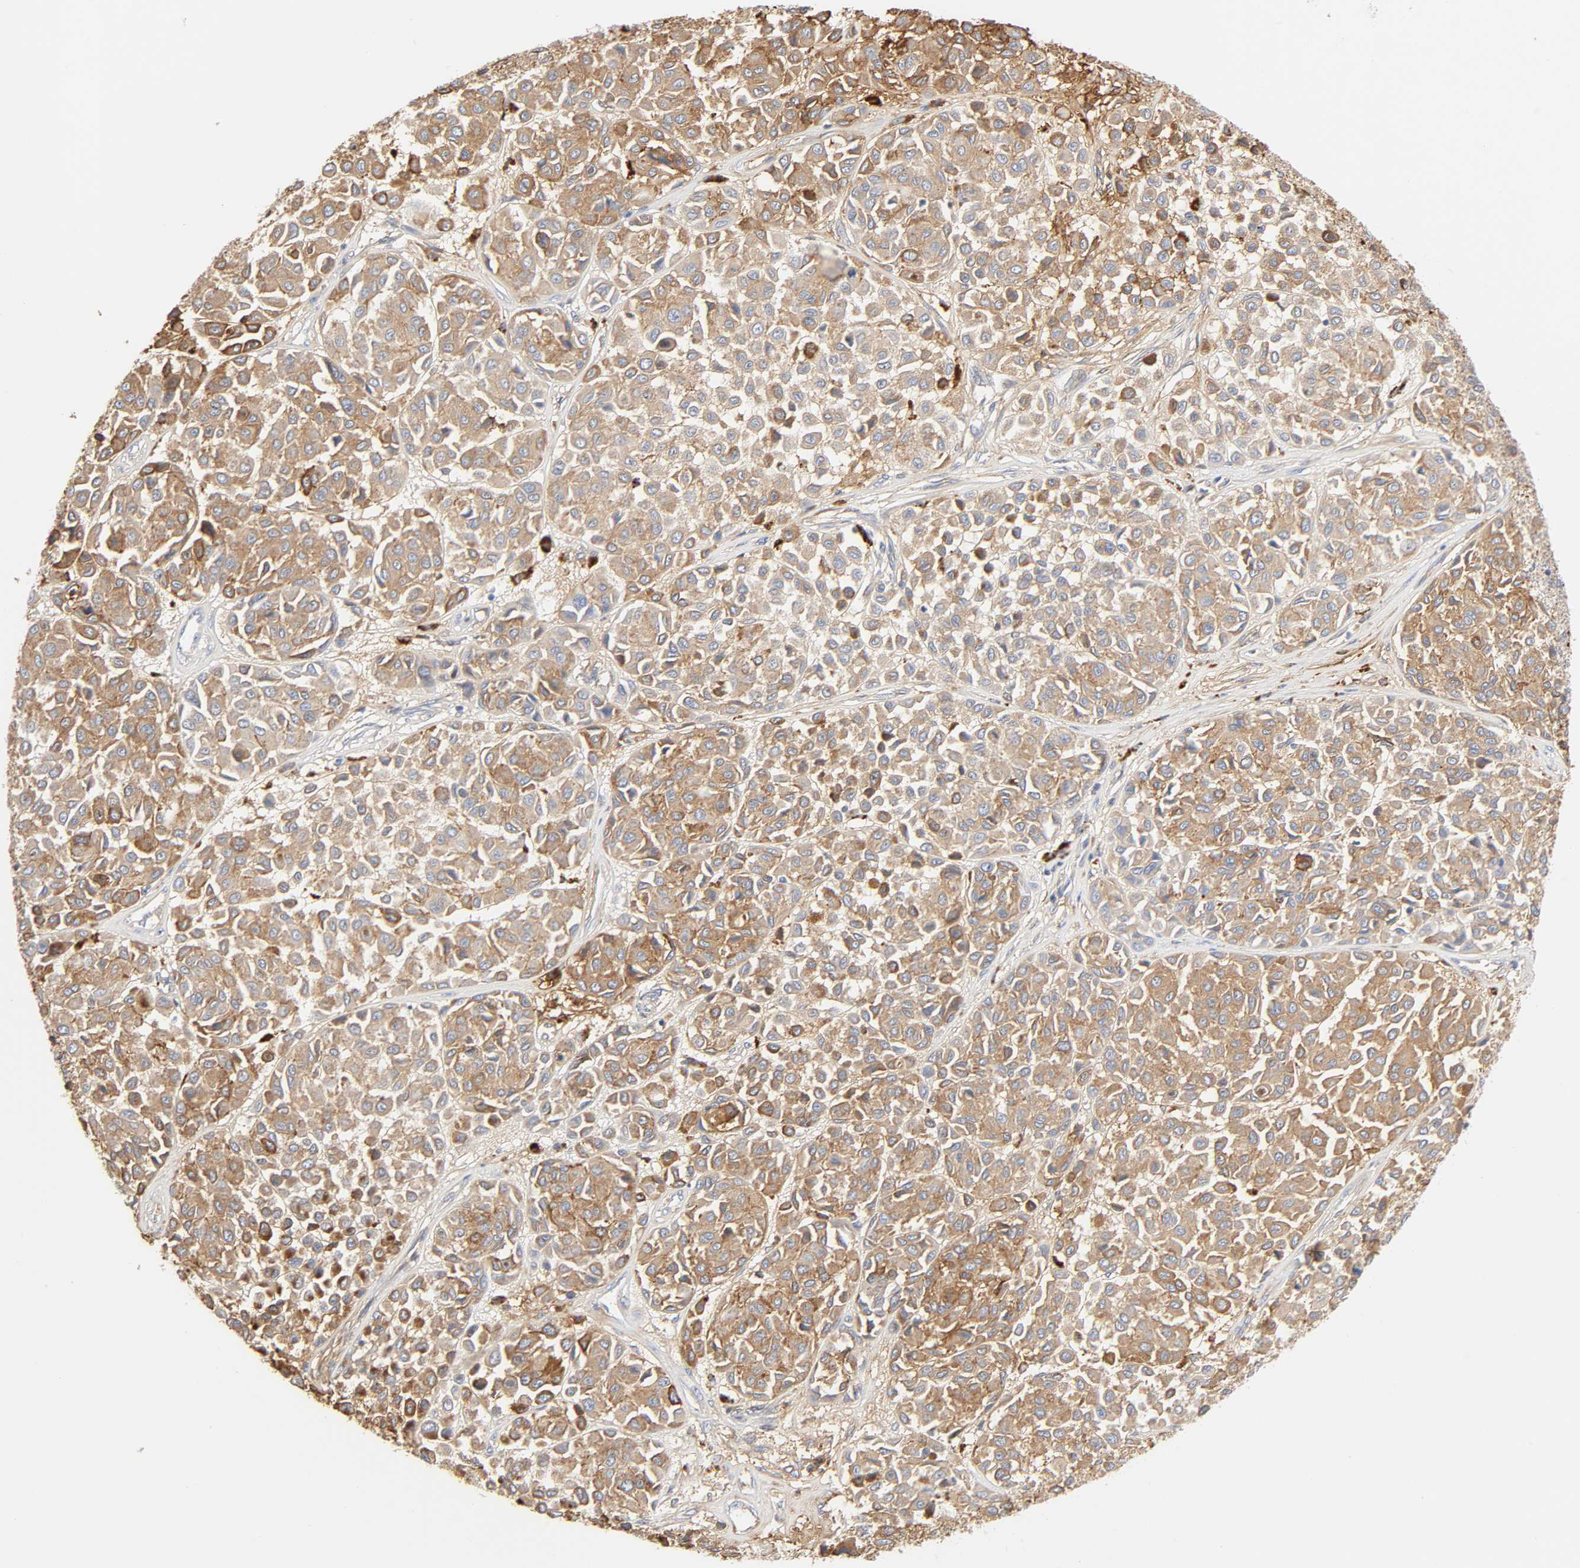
{"staining": {"intensity": "moderate", "quantity": ">75%", "location": "cytoplasmic/membranous"}, "tissue": "melanoma", "cell_type": "Tumor cells", "image_type": "cancer", "snomed": [{"axis": "morphology", "description": "Malignant melanoma, Metastatic site"}, {"axis": "topography", "description": "Soft tissue"}], "caption": "A brown stain shows moderate cytoplasmic/membranous staining of a protein in human melanoma tumor cells.", "gene": "MAGEB17", "patient": {"sex": "male", "age": 41}}